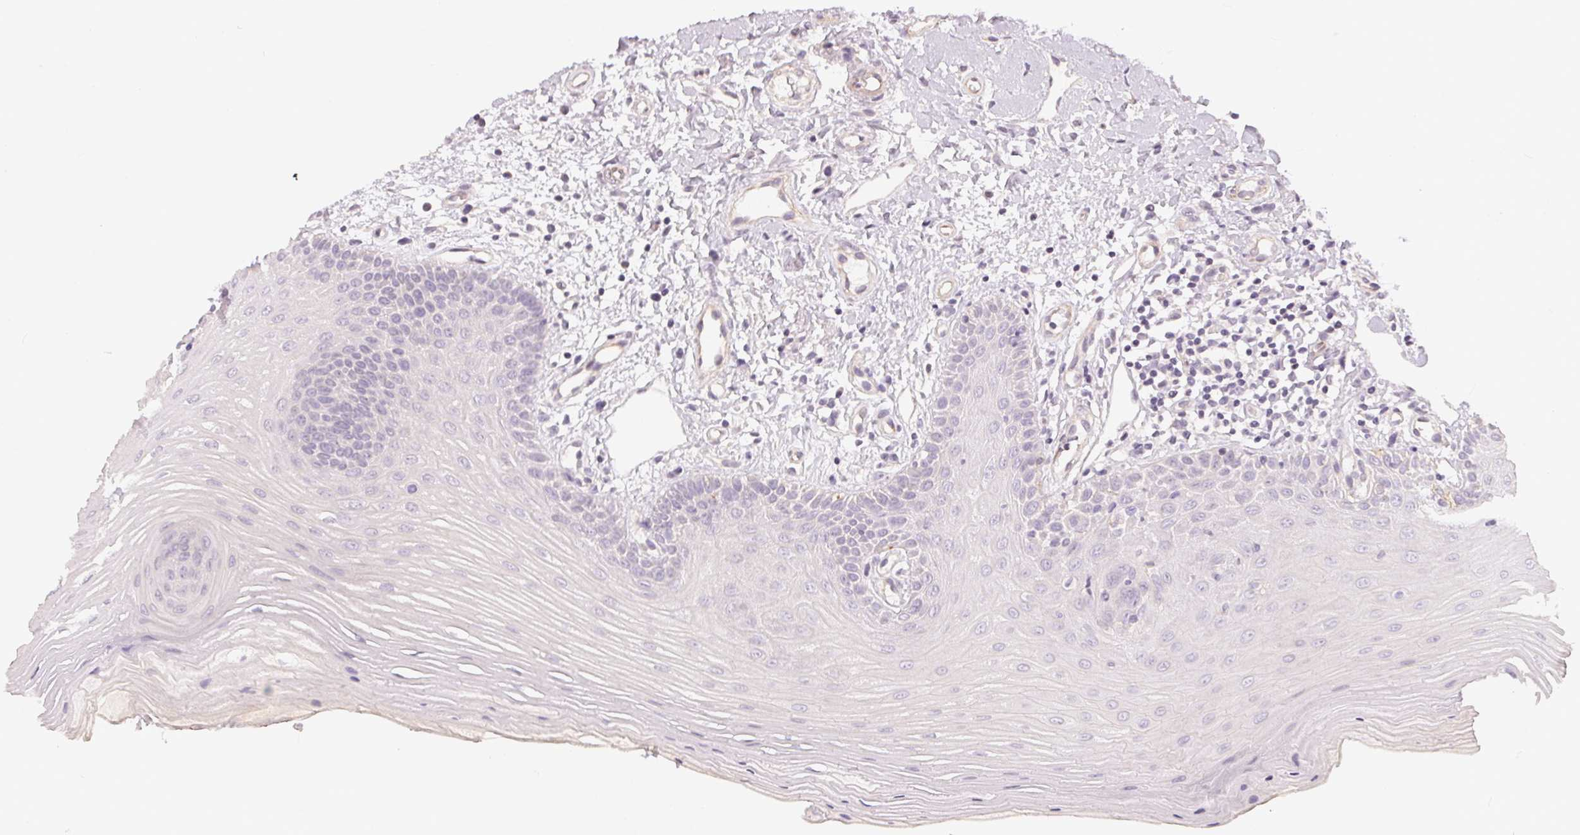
{"staining": {"intensity": "negative", "quantity": "none", "location": "none"}, "tissue": "oral mucosa", "cell_type": "Squamous epithelial cells", "image_type": "normal", "snomed": [{"axis": "morphology", "description": "Normal tissue, NOS"}, {"axis": "topography", "description": "Oral tissue"}], "caption": "The micrograph demonstrates no significant expression in squamous epithelial cells of oral mucosa. Nuclei are stained in blue.", "gene": "GDAP1L1", "patient": {"sex": "female", "age": 73}}